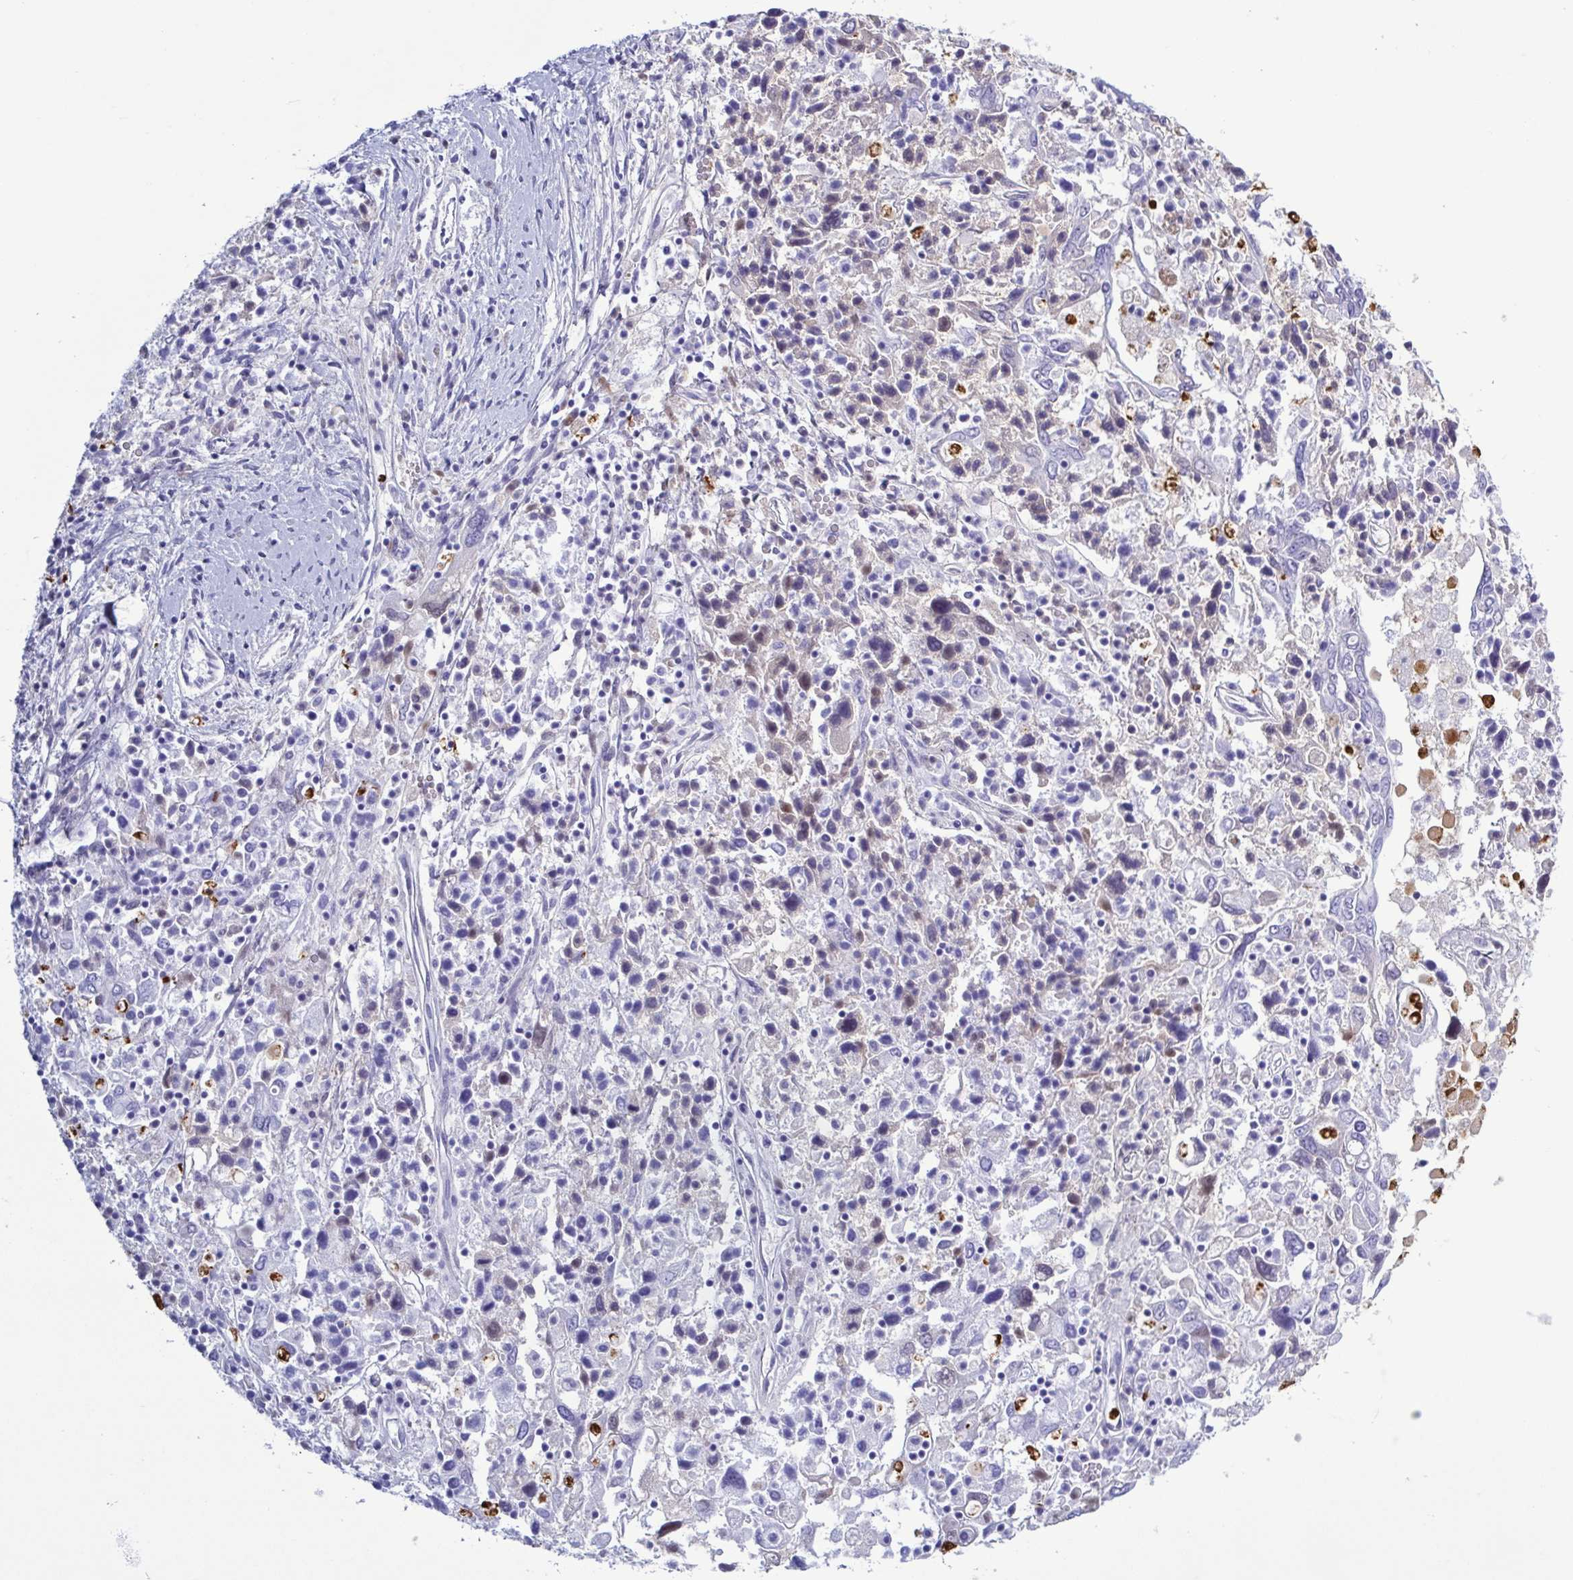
{"staining": {"intensity": "negative", "quantity": "none", "location": "none"}, "tissue": "ovarian cancer", "cell_type": "Tumor cells", "image_type": "cancer", "snomed": [{"axis": "morphology", "description": "Carcinoma, endometroid"}, {"axis": "topography", "description": "Ovary"}], "caption": "This is an IHC histopathology image of ovarian cancer. There is no staining in tumor cells.", "gene": "LTF", "patient": {"sex": "female", "age": 62}}